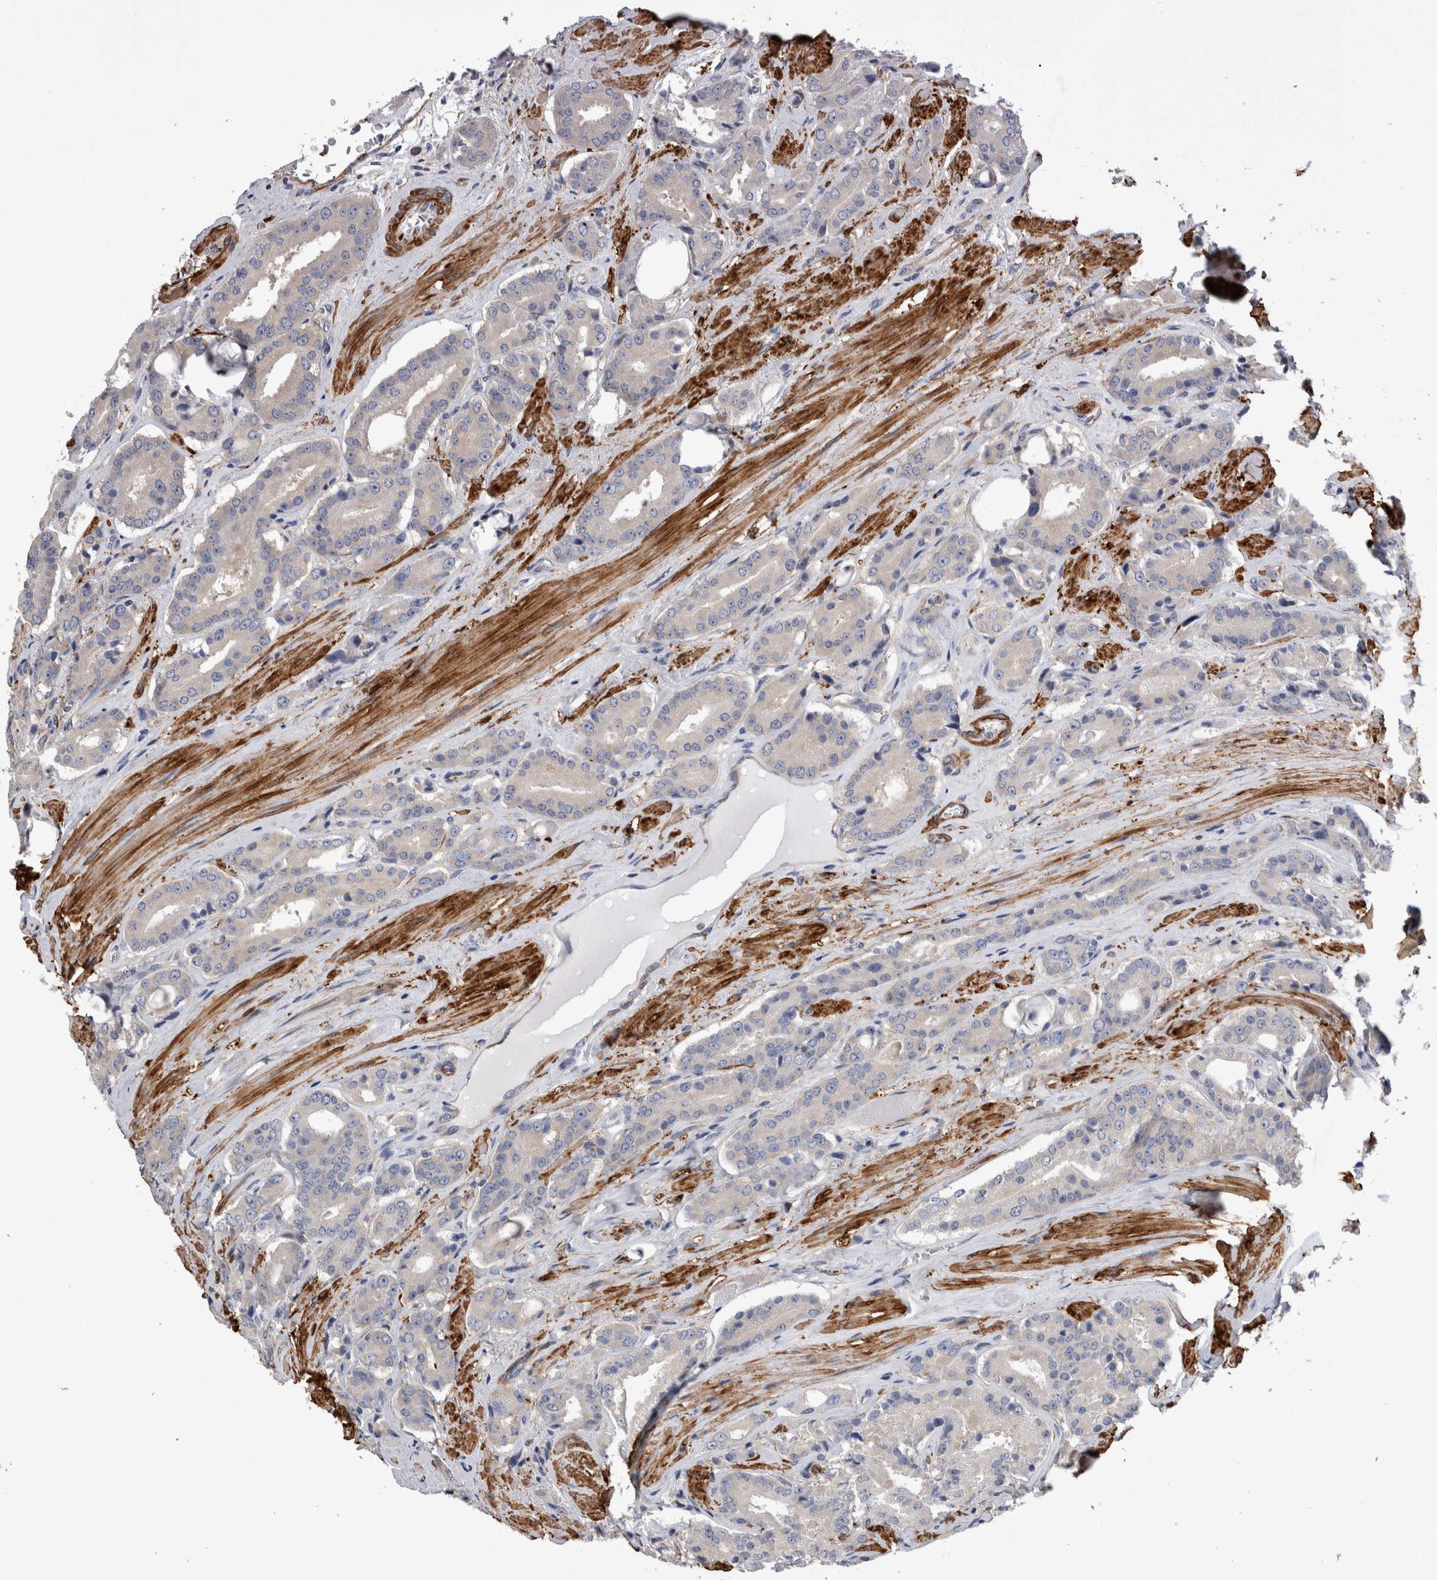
{"staining": {"intensity": "negative", "quantity": "none", "location": "none"}, "tissue": "prostate cancer", "cell_type": "Tumor cells", "image_type": "cancer", "snomed": [{"axis": "morphology", "description": "Adenocarcinoma, High grade"}, {"axis": "topography", "description": "Prostate"}], "caption": "Prostate cancer was stained to show a protein in brown. There is no significant staining in tumor cells.", "gene": "EPRS1", "patient": {"sex": "male", "age": 71}}